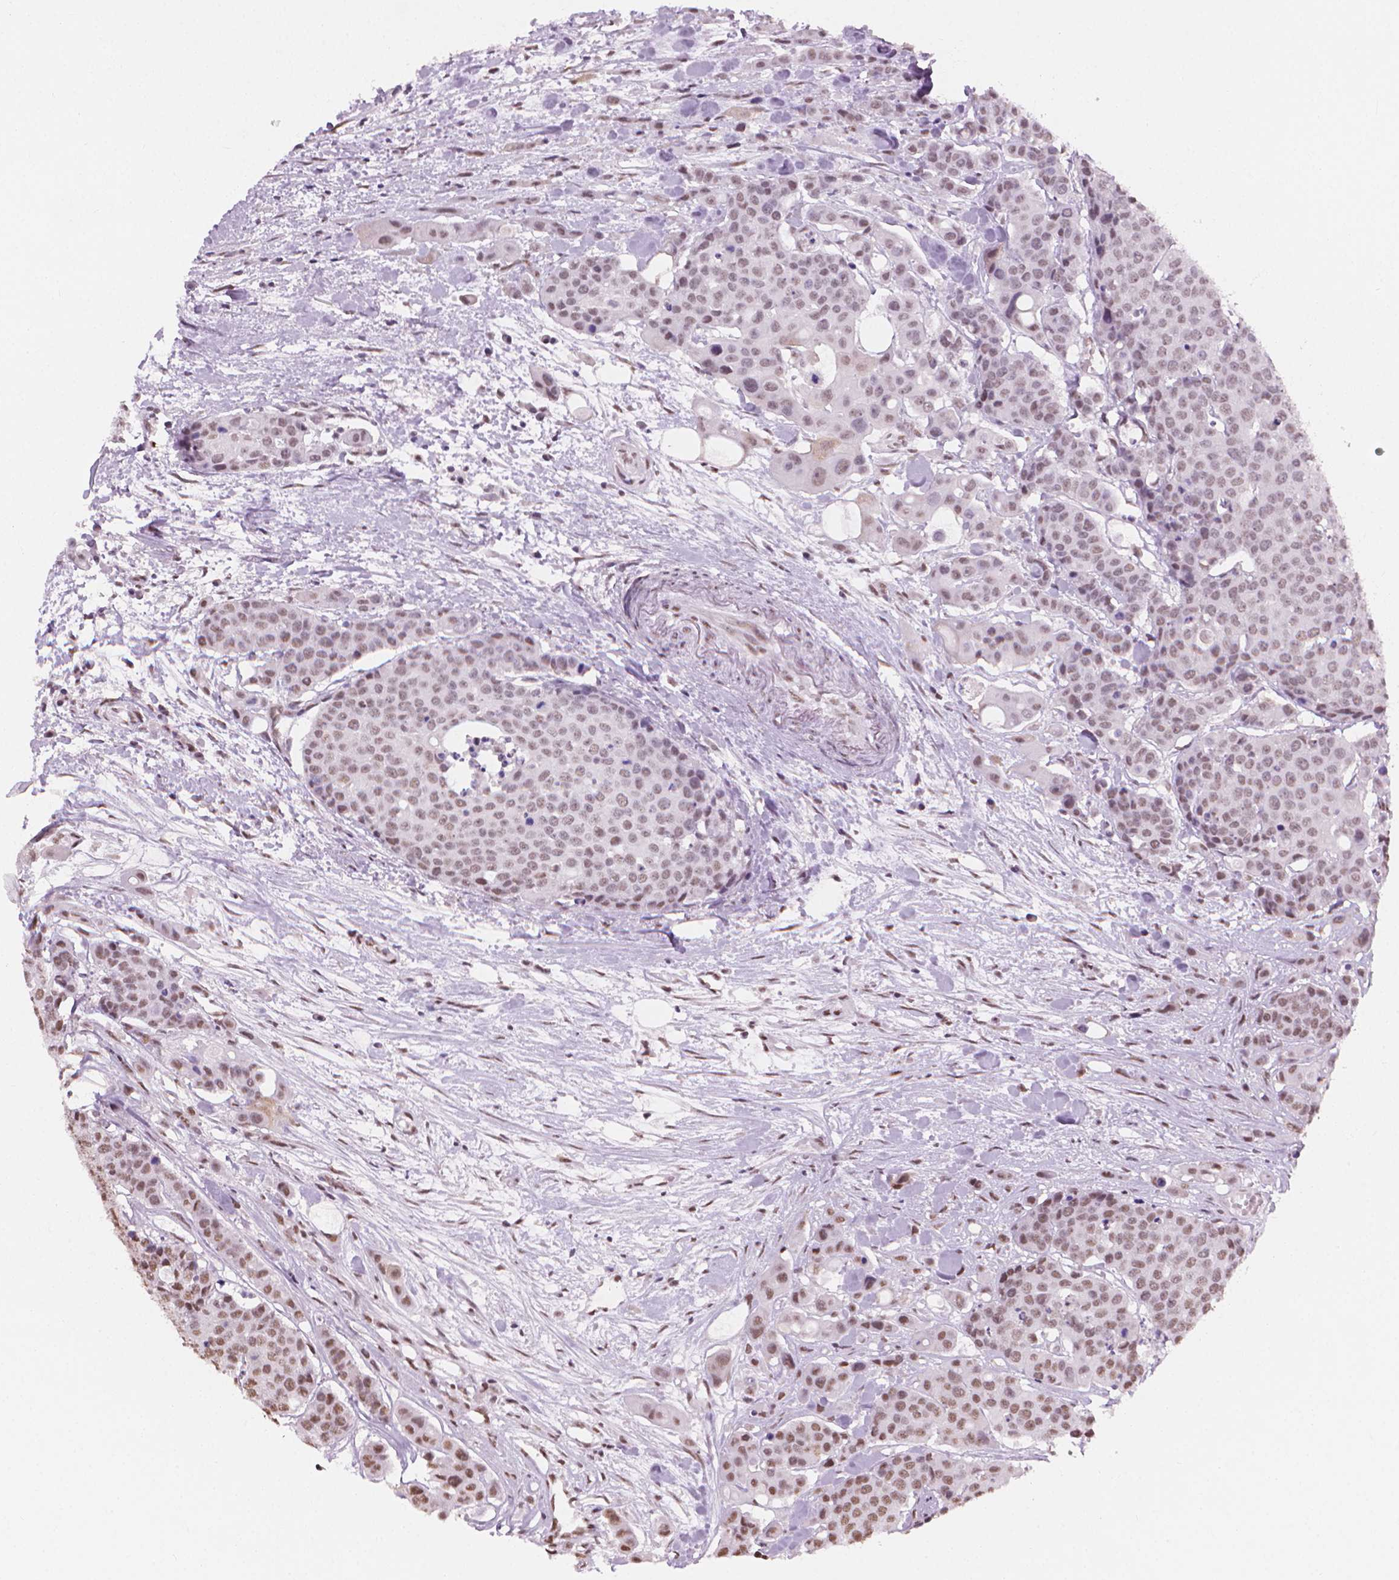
{"staining": {"intensity": "moderate", "quantity": "25%-75%", "location": "nuclear"}, "tissue": "carcinoid", "cell_type": "Tumor cells", "image_type": "cancer", "snomed": [{"axis": "morphology", "description": "Carcinoid, malignant, NOS"}, {"axis": "topography", "description": "Colon"}], "caption": "IHC histopathology image of carcinoid stained for a protein (brown), which displays medium levels of moderate nuclear staining in approximately 25%-75% of tumor cells.", "gene": "PIAS2", "patient": {"sex": "male", "age": 81}}